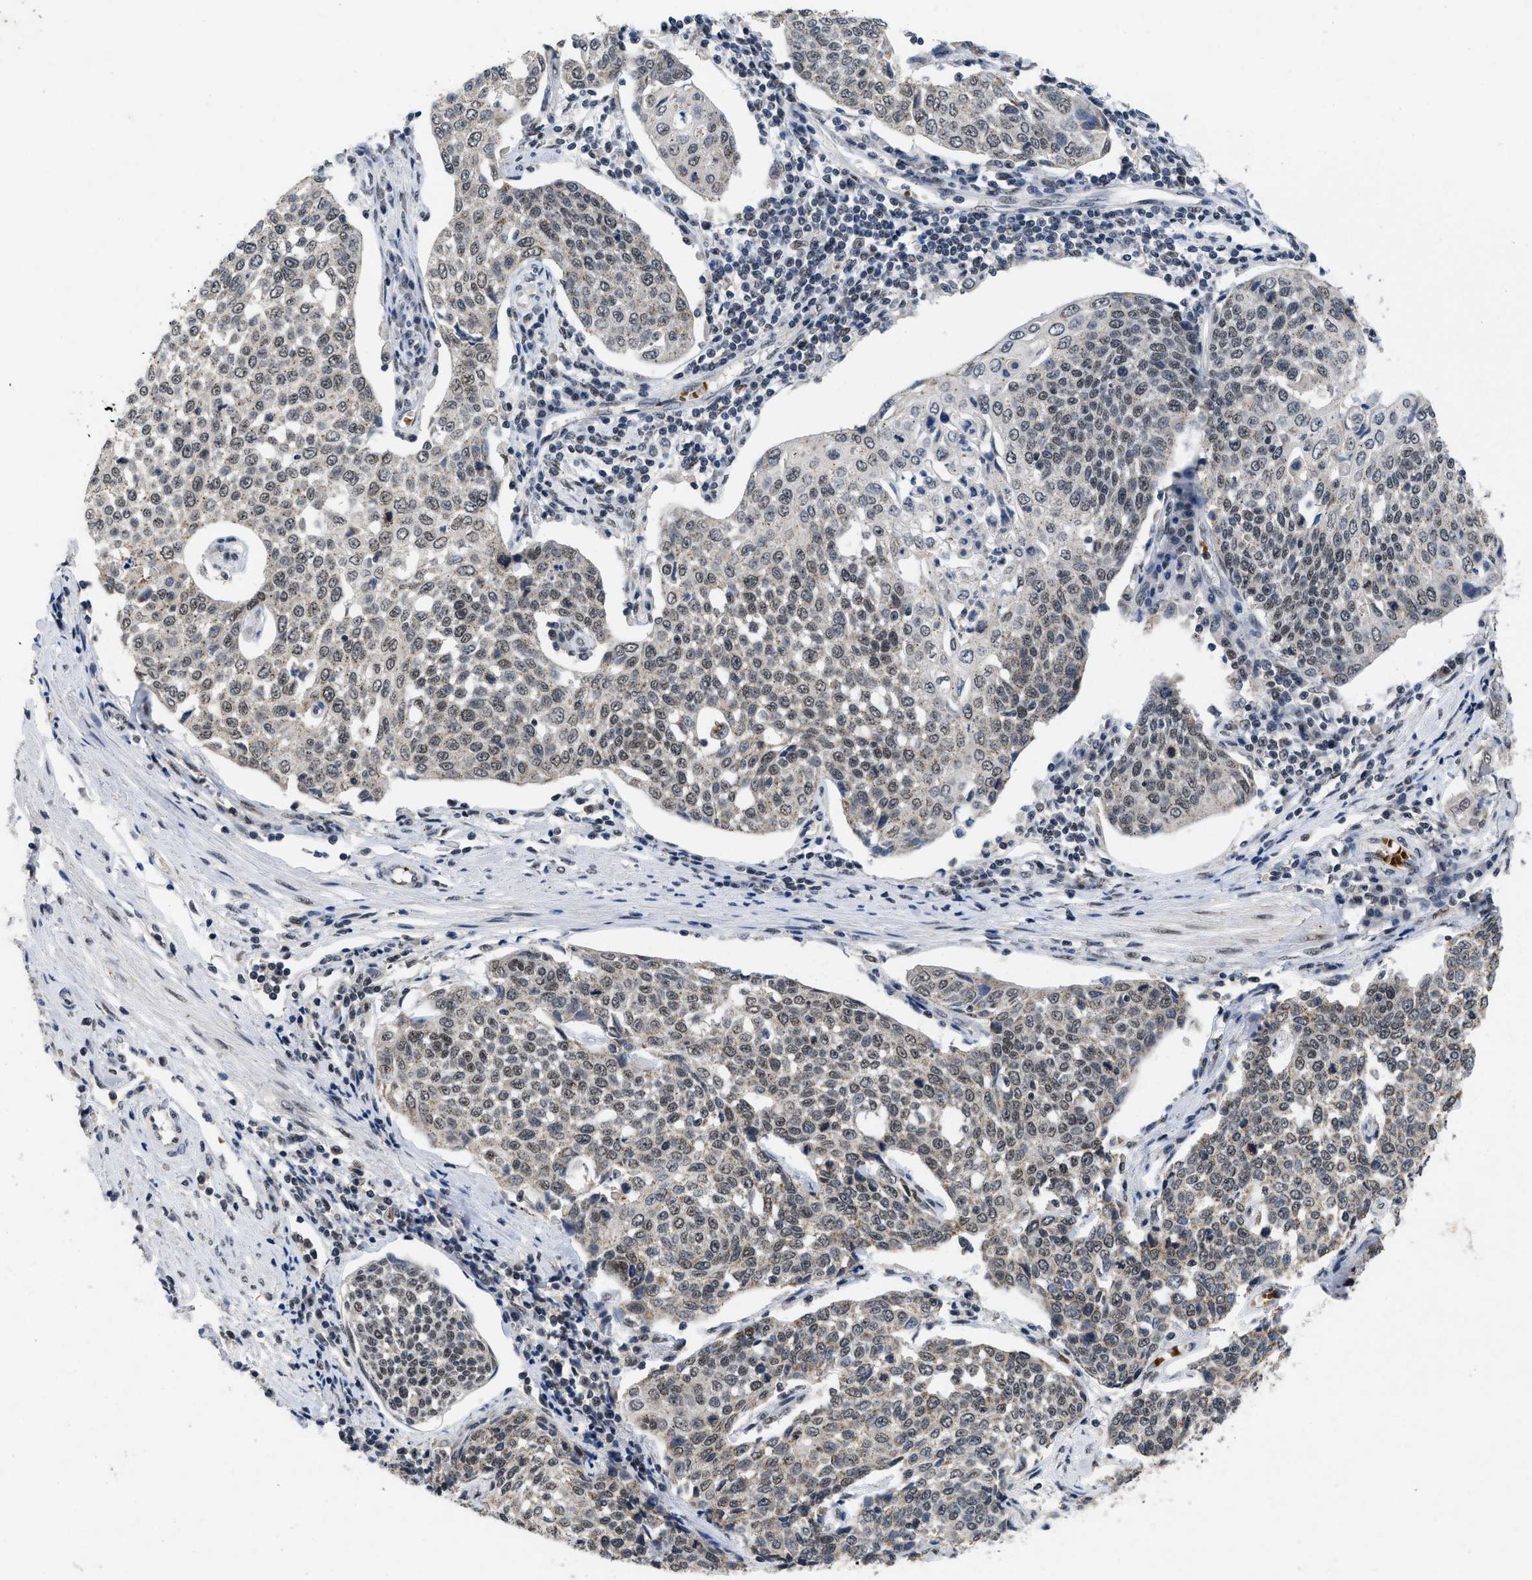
{"staining": {"intensity": "weak", "quantity": "25%-75%", "location": "nuclear"}, "tissue": "cervical cancer", "cell_type": "Tumor cells", "image_type": "cancer", "snomed": [{"axis": "morphology", "description": "Squamous cell carcinoma, NOS"}, {"axis": "topography", "description": "Cervix"}], "caption": "Protein staining by immunohistochemistry shows weak nuclear expression in approximately 25%-75% of tumor cells in squamous cell carcinoma (cervical).", "gene": "ZNF346", "patient": {"sex": "female", "age": 34}}